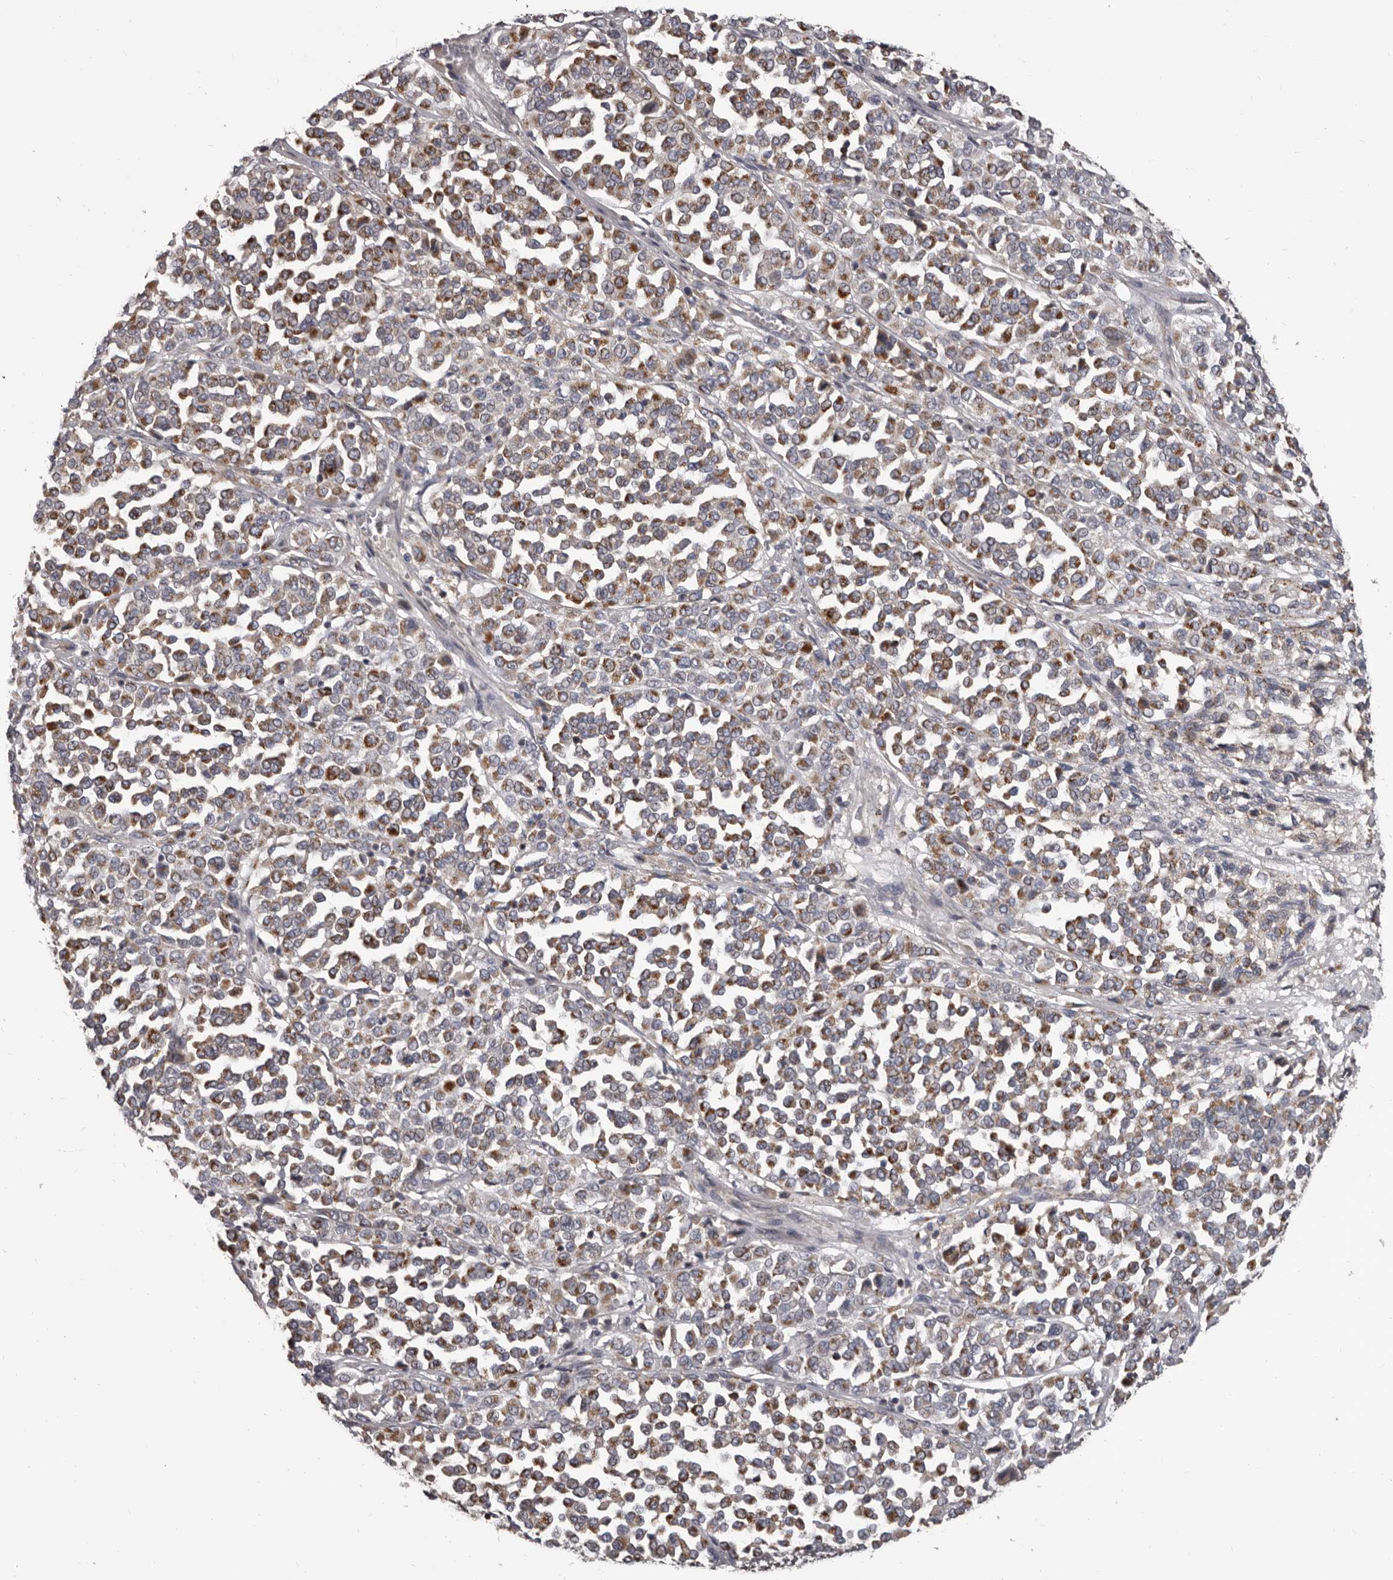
{"staining": {"intensity": "moderate", "quantity": ">75%", "location": "cytoplasmic/membranous"}, "tissue": "melanoma", "cell_type": "Tumor cells", "image_type": "cancer", "snomed": [{"axis": "morphology", "description": "Malignant melanoma, Metastatic site"}, {"axis": "topography", "description": "Pancreas"}], "caption": "Moderate cytoplasmic/membranous positivity is seen in approximately >75% of tumor cells in melanoma.", "gene": "ALDH5A1", "patient": {"sex": "female", "age": 30}}